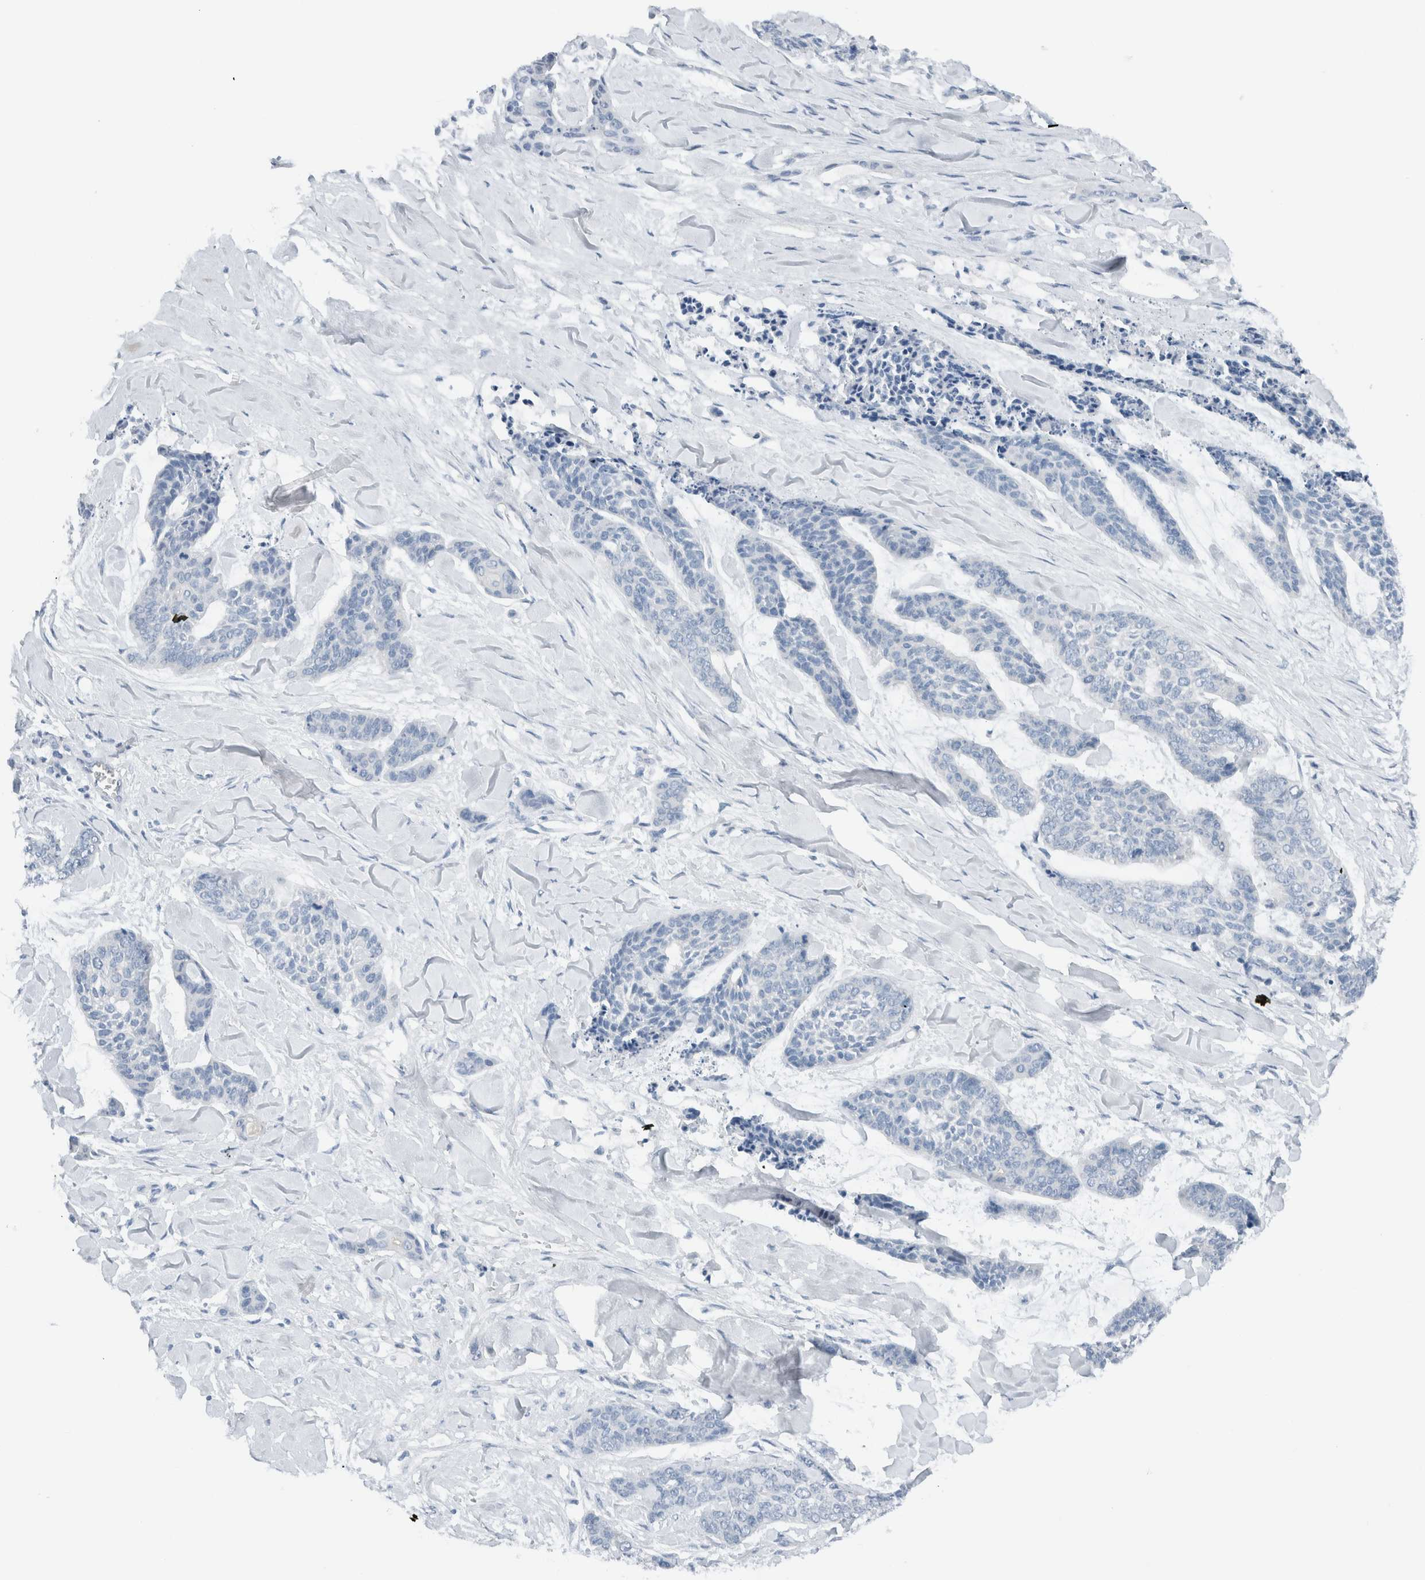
{"staining": {"intensity": "negative", "quantity": "none", "location": "none"}, "tissue": "skin cancer", "cell_type": "Tumor cells", "image_type": "cancer", "snomed": [{"axis": "morphology", "description": "Basal cell carcinoma"}, {"axis": "topography", "description": "Skin"}], "caption": "Immunohistochemistry (IHC) photomicrograph of neoplastic tissue: skin basal cell carcinoma stained with DAB shows no significant protein expression in tumor cells. Nuclei are stained in blue.", "gene": "DUOX1", "patient": {"sex": "female", "age": 64}}